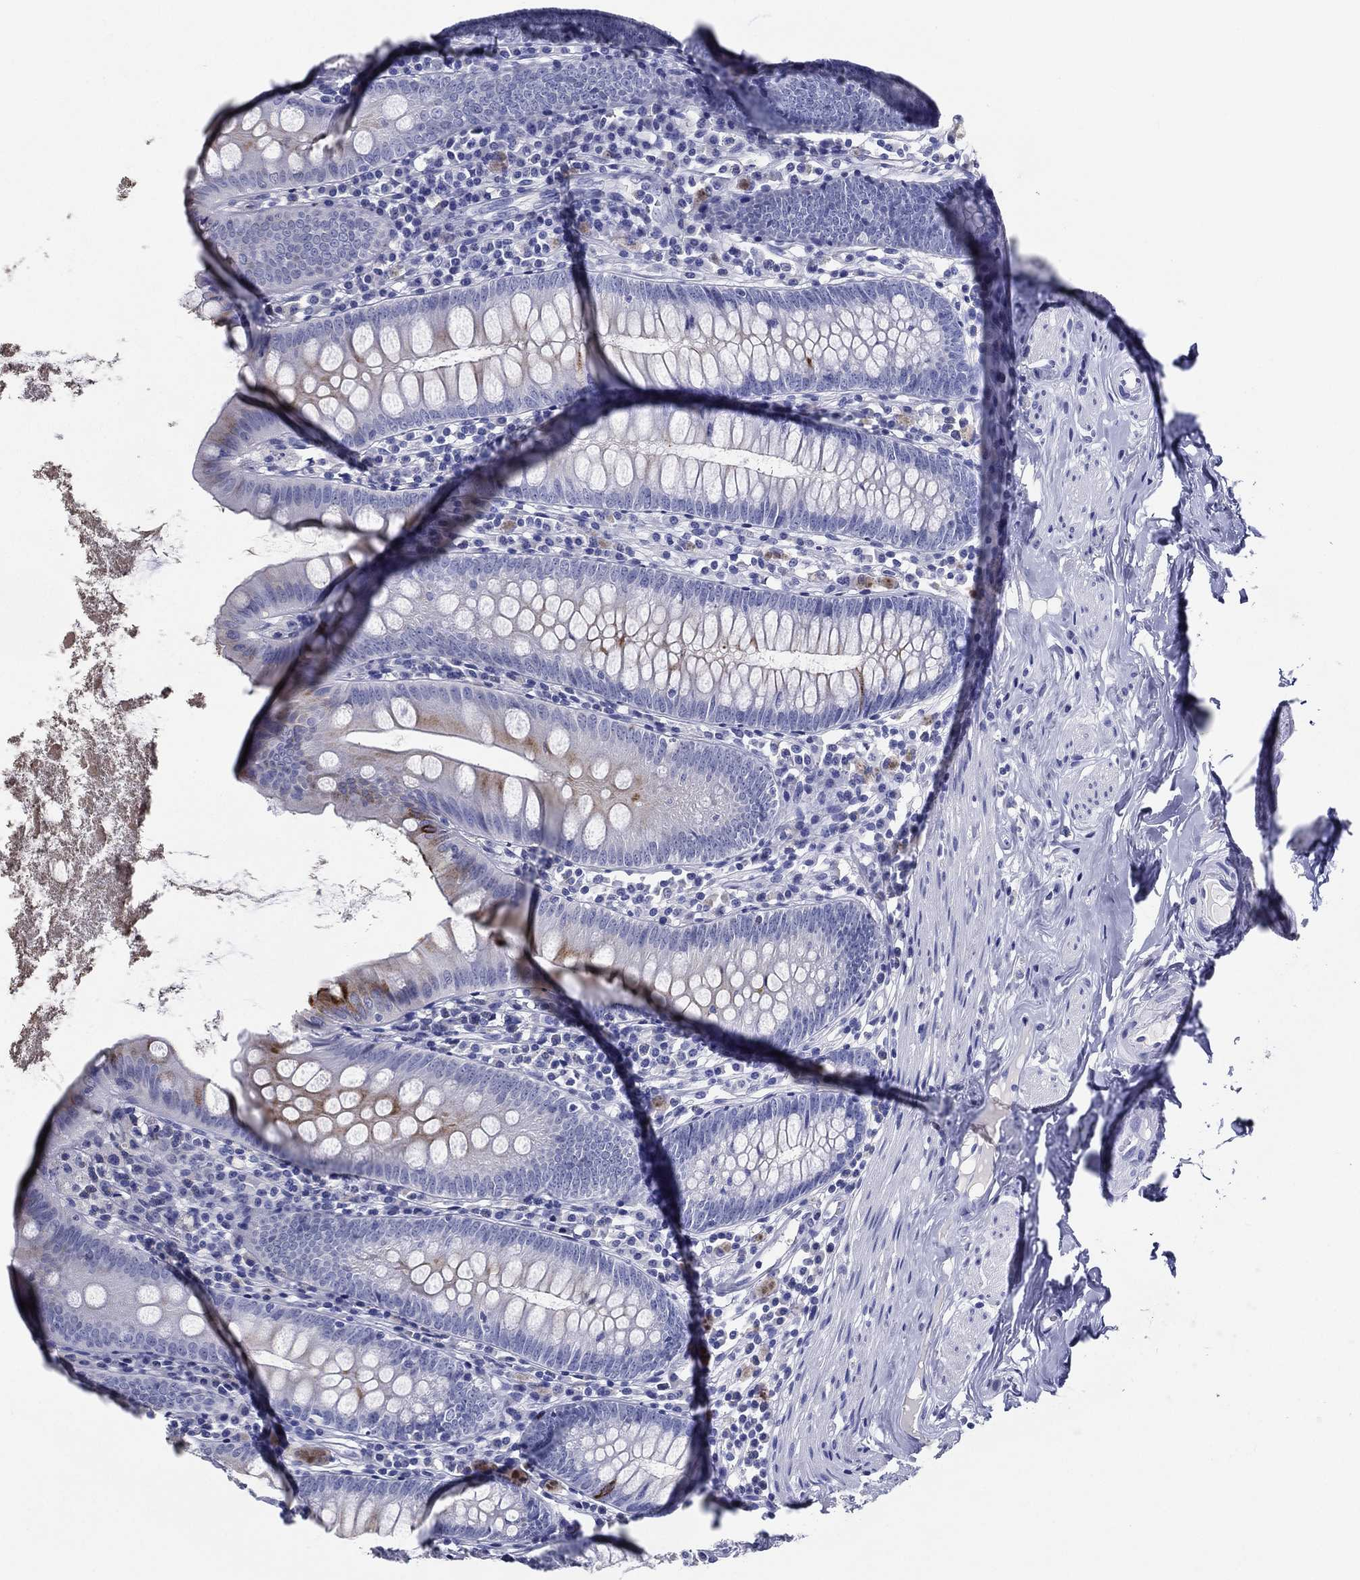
{"staining": {"intensity": "weak", "quantity": "<25%", "location": "cytoplasmic/membranous"}, "tissue": "appendix", "cell_type": "Glandular cells", "image_type": "normal", "snomed": [{"axis": "morphology", "description": "Normal tissue, NOS"}, {"axis": "topography", "description": "Appendix"}], "caption": "Appendix stained for a protein using immunohistochemistry displays no staining glandular cells.", "gene": "ACE2", "patient": {"sex": "female", "age": 82}}